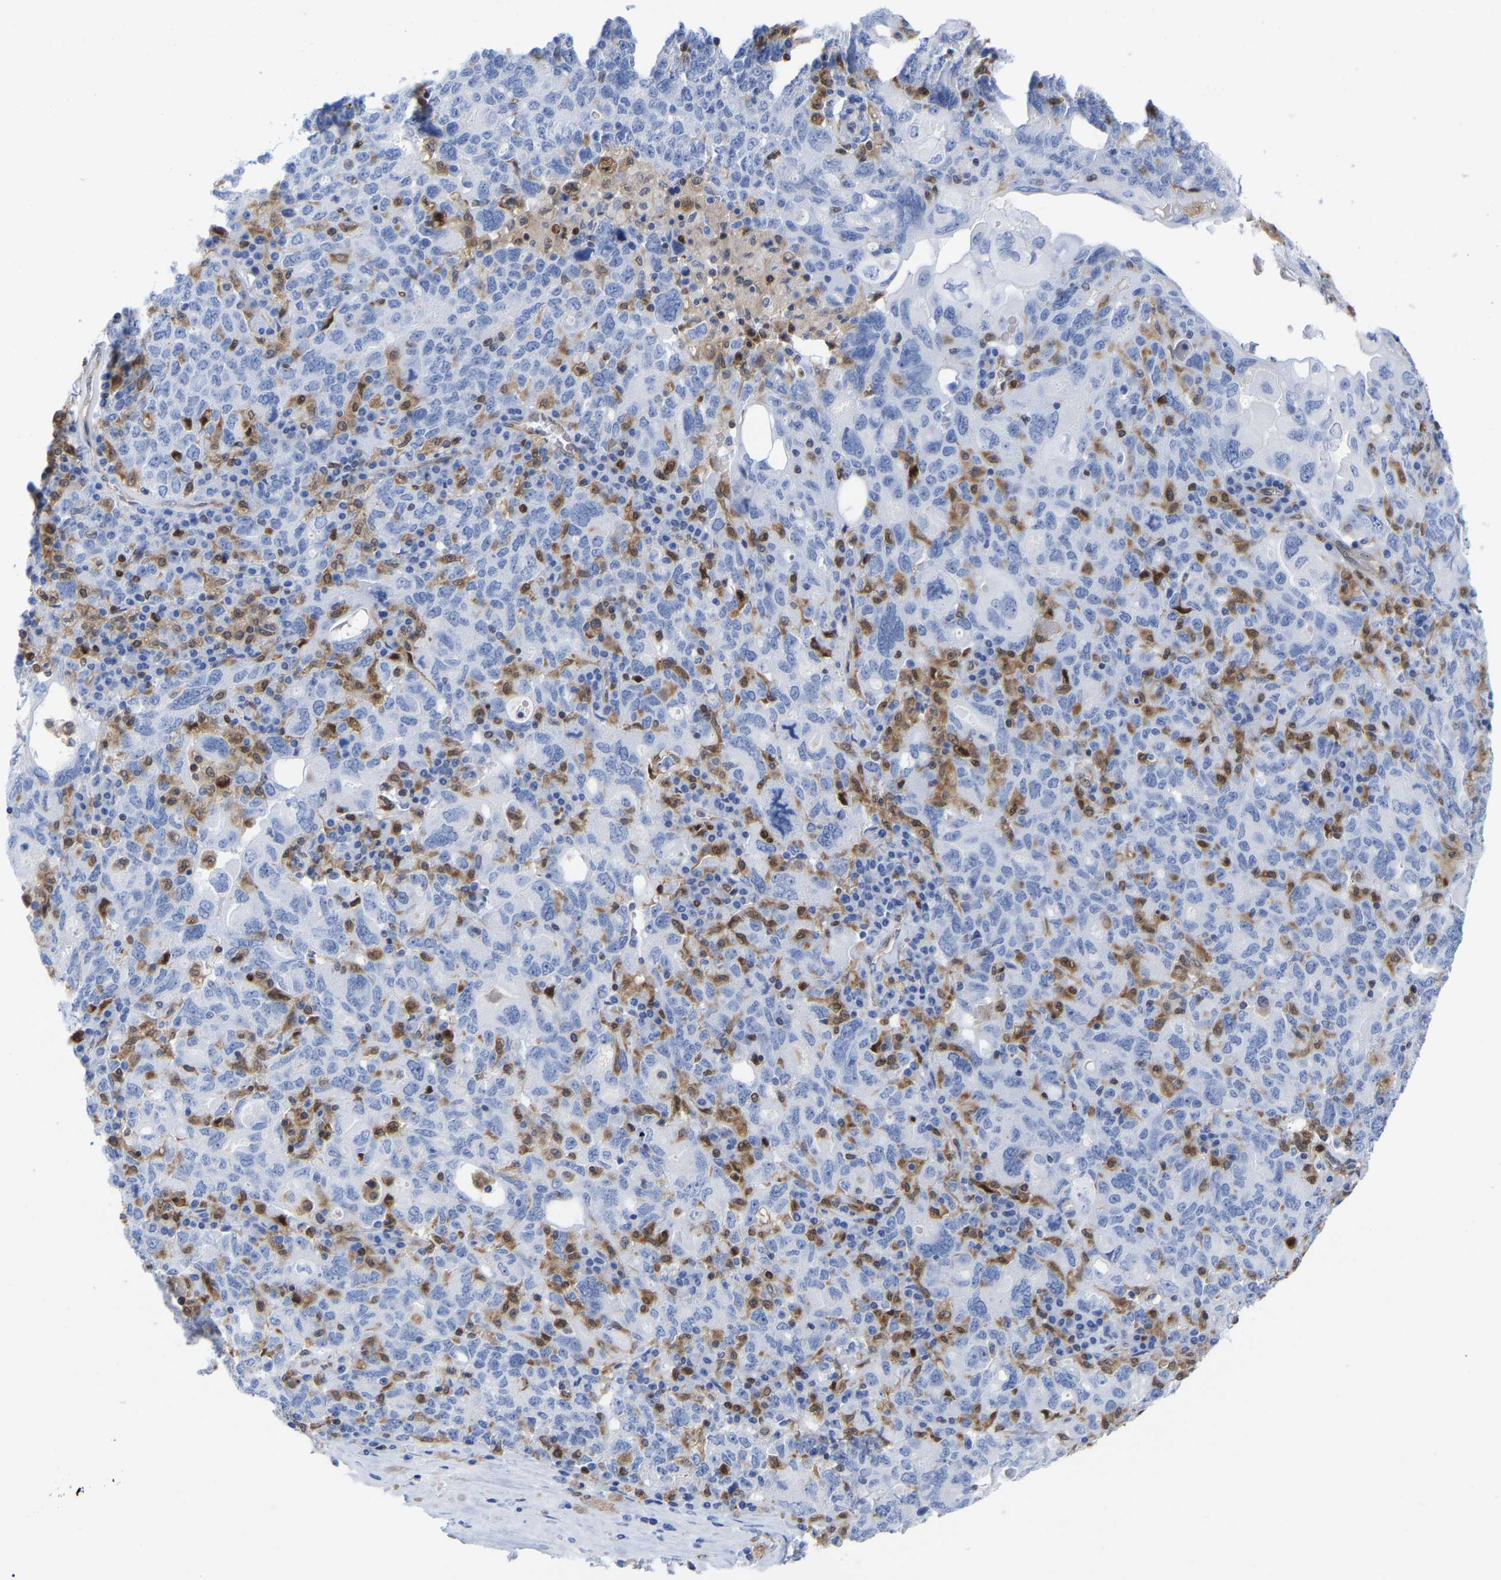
{"staining": {"intensity": "negative", "quantity": "none", "location": "none"}, "tissue": "ovarian cancer", "cell_type": "Tumor cells", "image_type": "cancer", "snomed": [{"axis": "morphology", "description": "Carcinoma, endometroid"}, {"axis": "topography", "description": "Ovary"}], "caption": "This is an immunohistochemistry (IHC) image of human ovarian cancer. There is no expression in tumor cells.", "gene": "GIMAP4", "patient": {"sex": "female", "age": 62}}